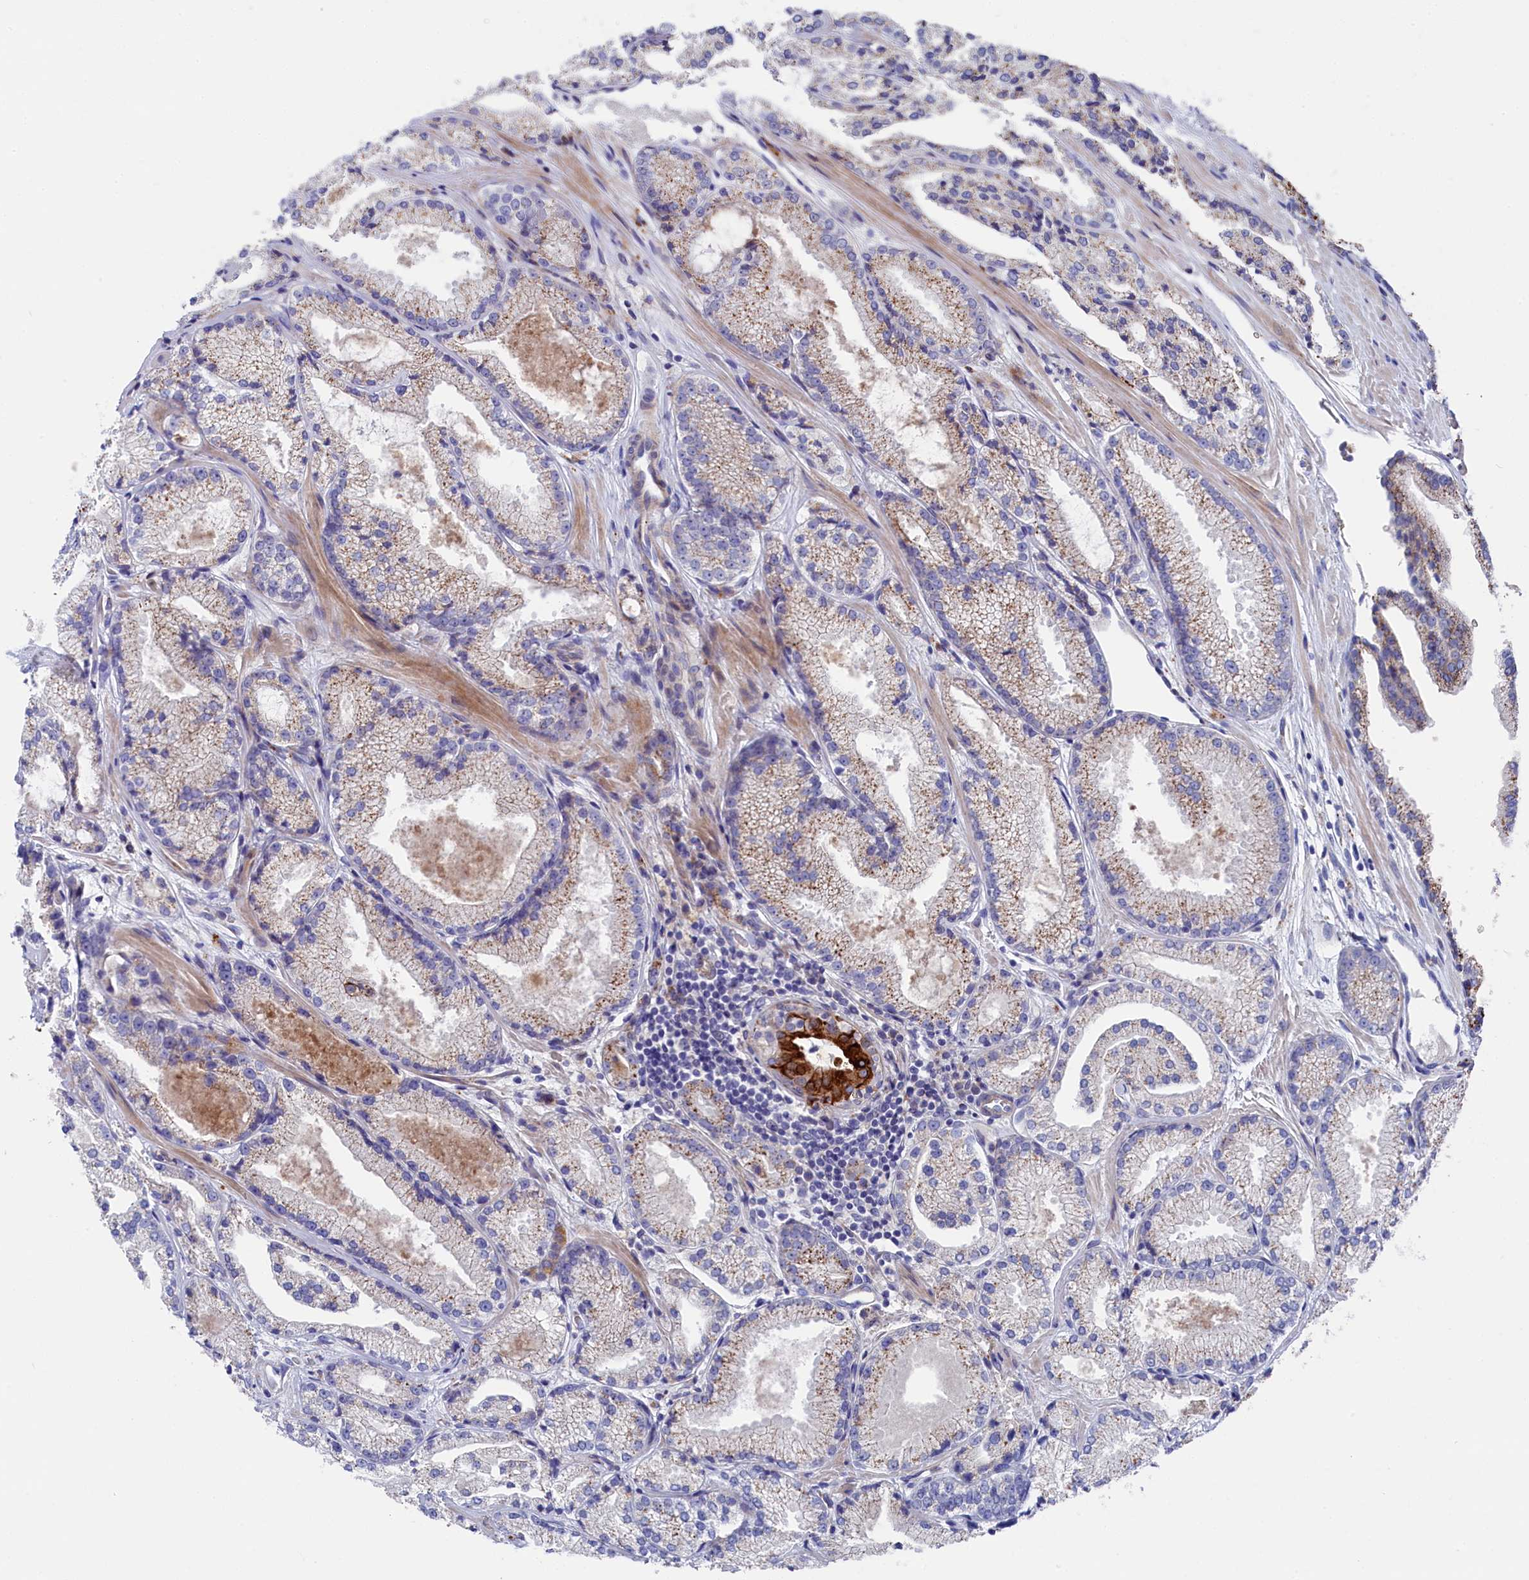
{"staining": {"intensity": "moderate", "quantity": "<25%", "location": "cytoplasmic/membranous"}, "tissue": "prostate cancer", "cell_type": "Tumor cells", "image_type": "cancer", "snomed": [{"axis": "morphology", "description": "Adenocarcinoma, High grade"}, {"axis": "topography", "description": "Prostate"}], "caption": "Human high-grade adenocarcinoma (prostate) stained for a protein (brown) exhibits moderate cytoplasmic/membranous positive staining in approximately <25% of tumor cells.", "gene": "NUDT7", "patient": {"sex": "male", "age": 73}}